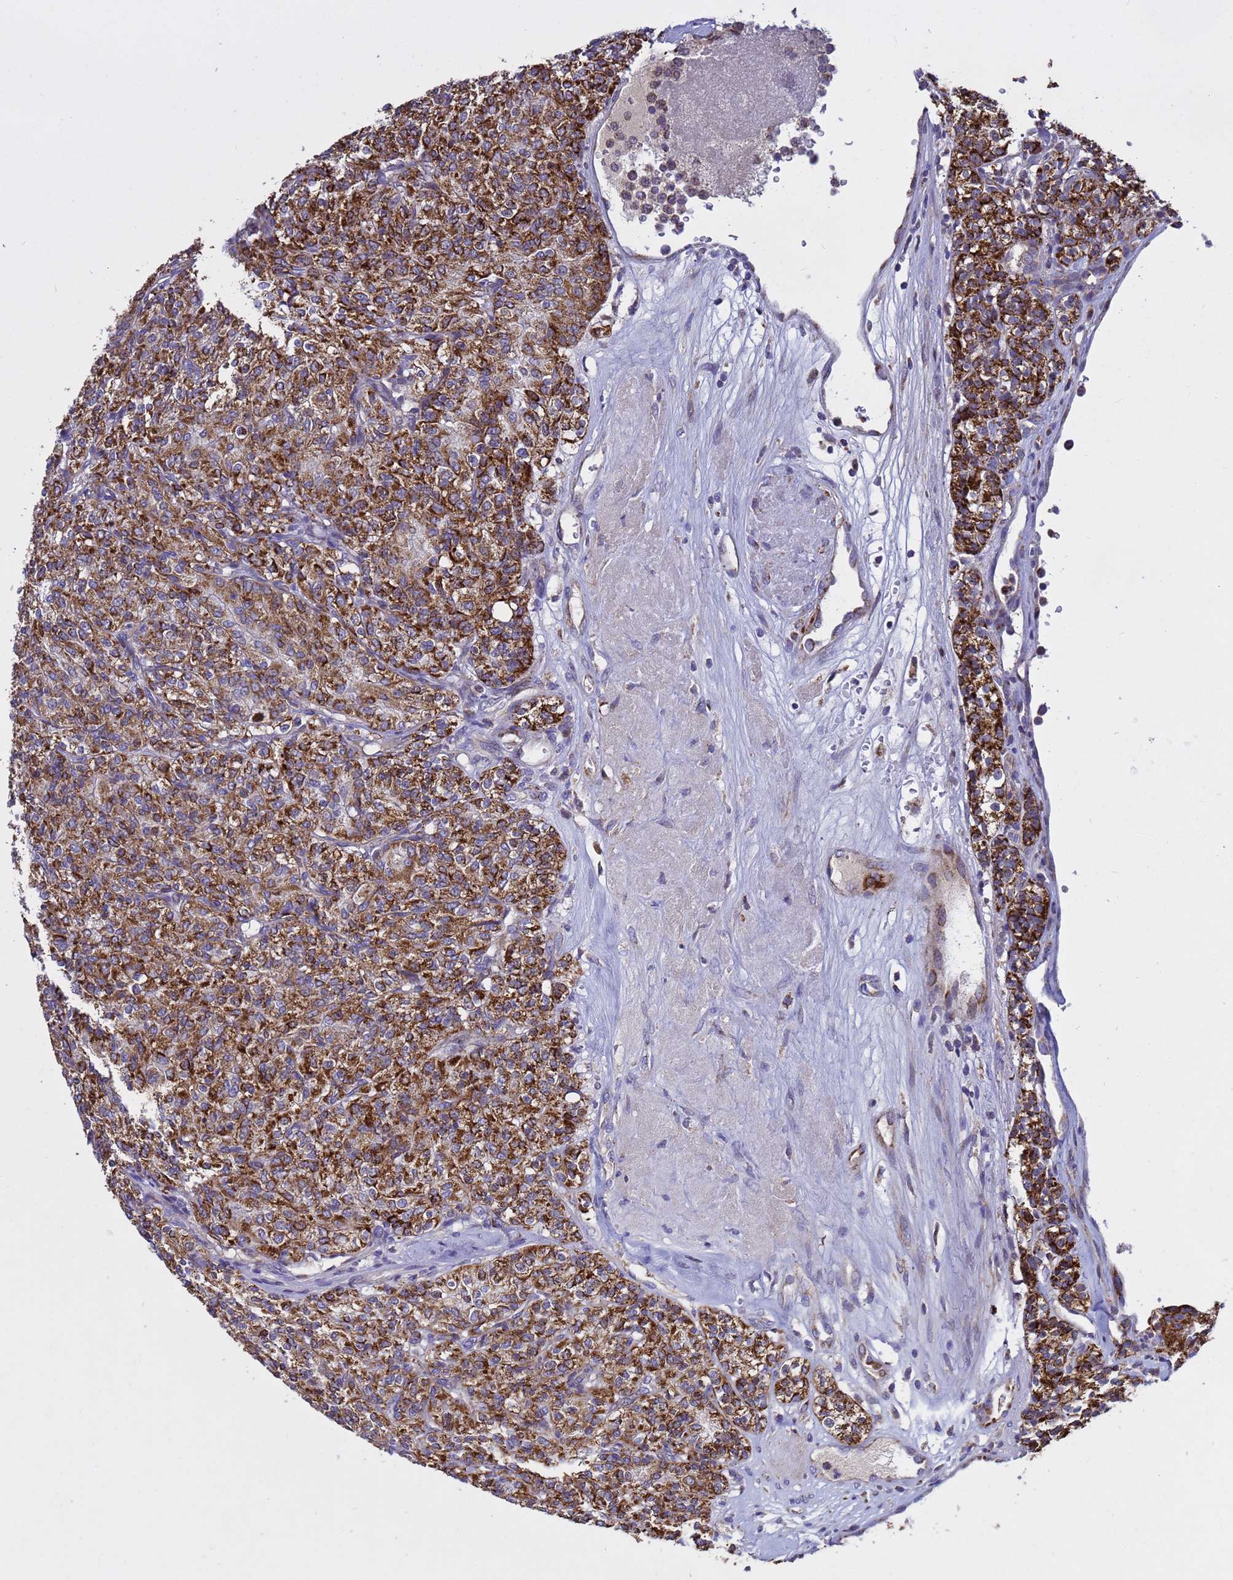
{"staining": {"intensity": "strong", "quantity": ">75%", "location": "cytoplasmic/membranous"}, "tissue": "renal cancer", "cell_type": "Tumor cells", "image_type": "cancer", "snomed": [{"axis": "morphology", "description": "Adenocarcinoma, NOS"}, {"axis": "topography", "description": "Kidney"}], "caption": "A high amount of strong cytoplasmic/membranous expression is present in approximately >75% of tumor cells in renal adenocarcinoma tissue. (DAB = brown stain, brightfield microscopy at high magnification).", "gene": "TUBGCP3", "patient": {"sex": "male", "age": 77}}